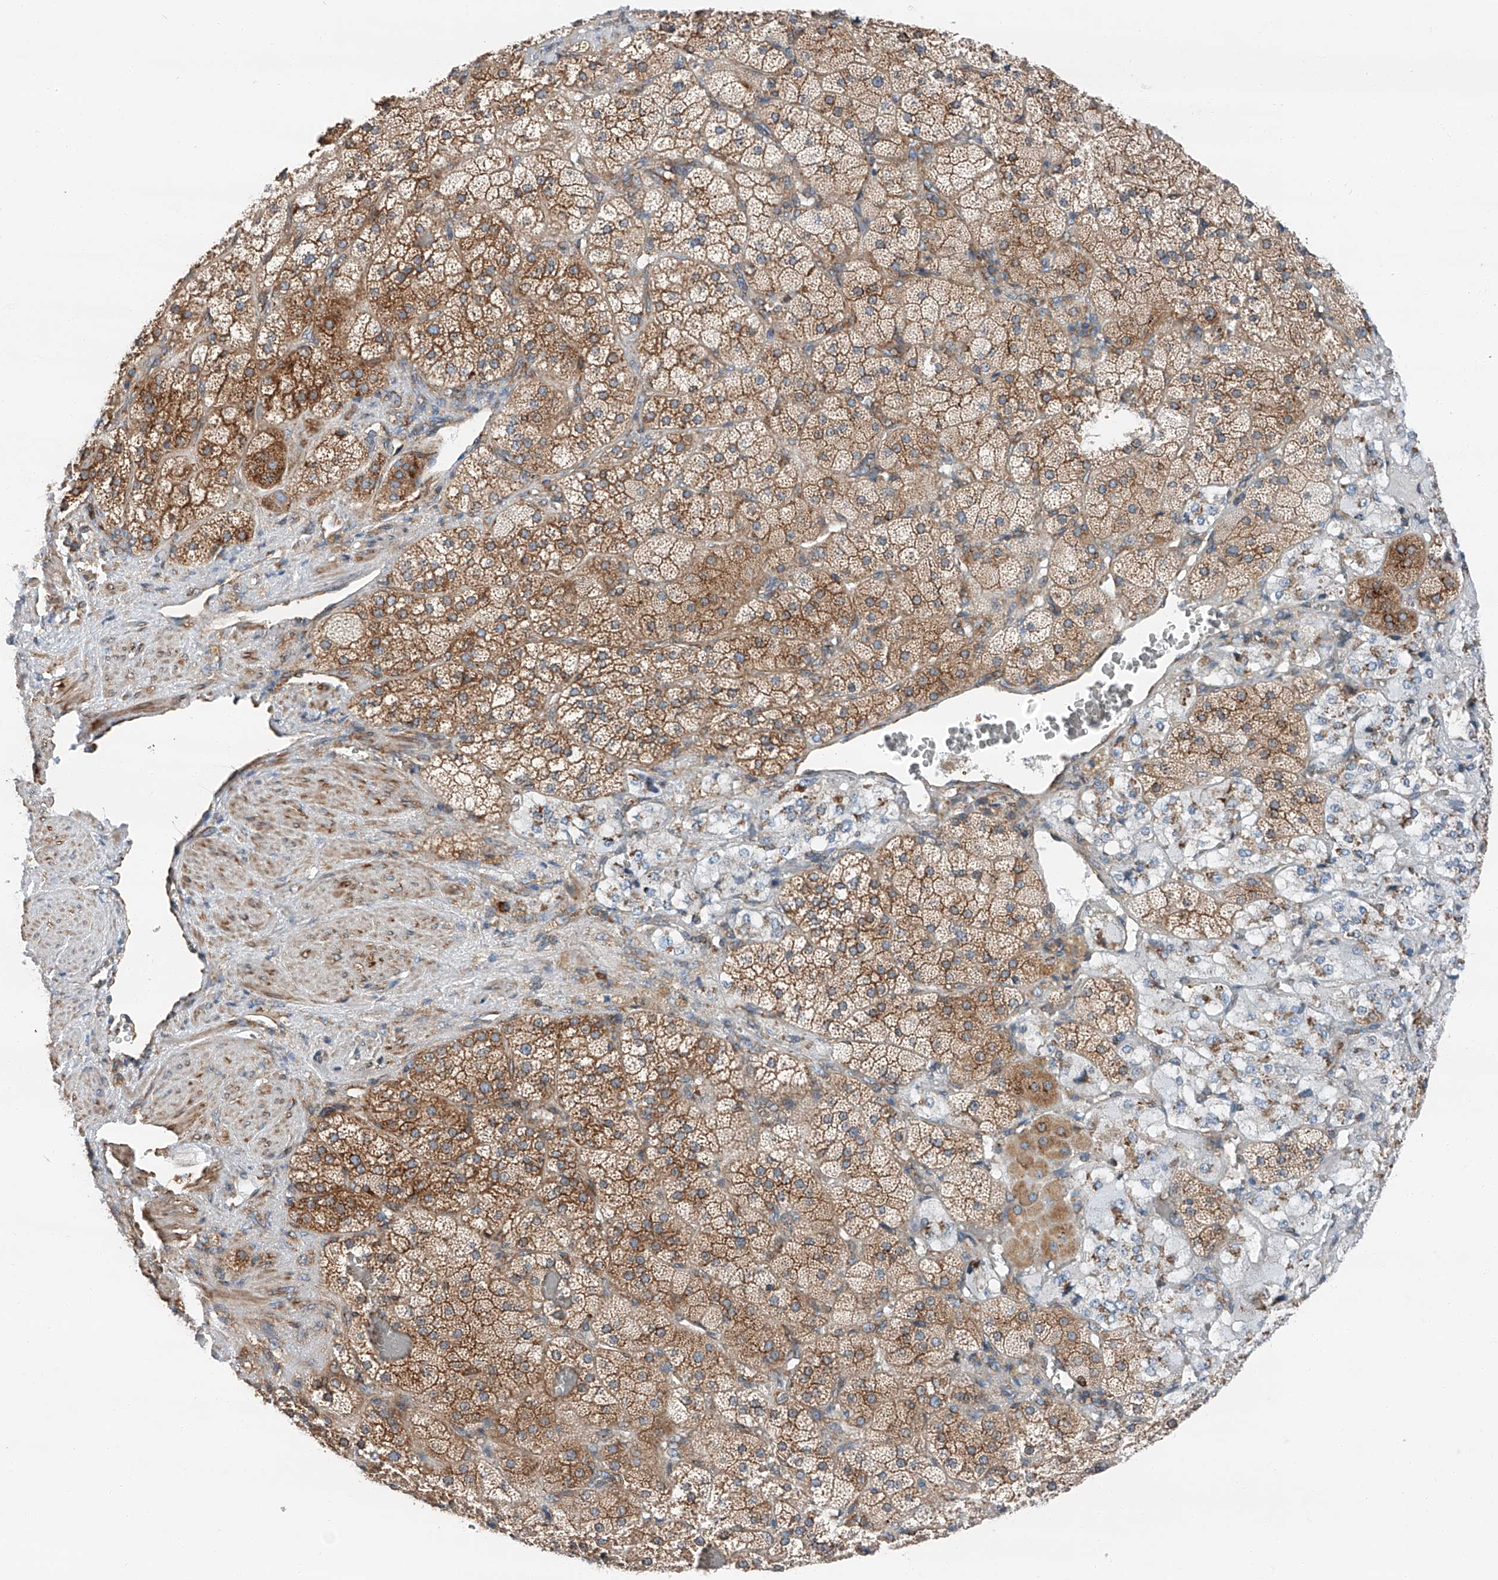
{"staining": {"intensity": "moderate", "quantity": ">75%", "location": "cytoplasmic/membranous"}, "tissue": "adrenal gland", "cell_type": "Glandular cells", "image_type": "normal", "snomed": [{"axis": "morphology", "description": "Normal tissue, NOS"}, {"axis": "topography", "description": "Adrenal gland"}], "caption": "Moderate cytoplasmic/membranous positivity is seen in approximately >75% of glandular cells in normal adrenal gland.", "gene": "ZC3H15", "patient": {"sex": "male", "age": 57}}